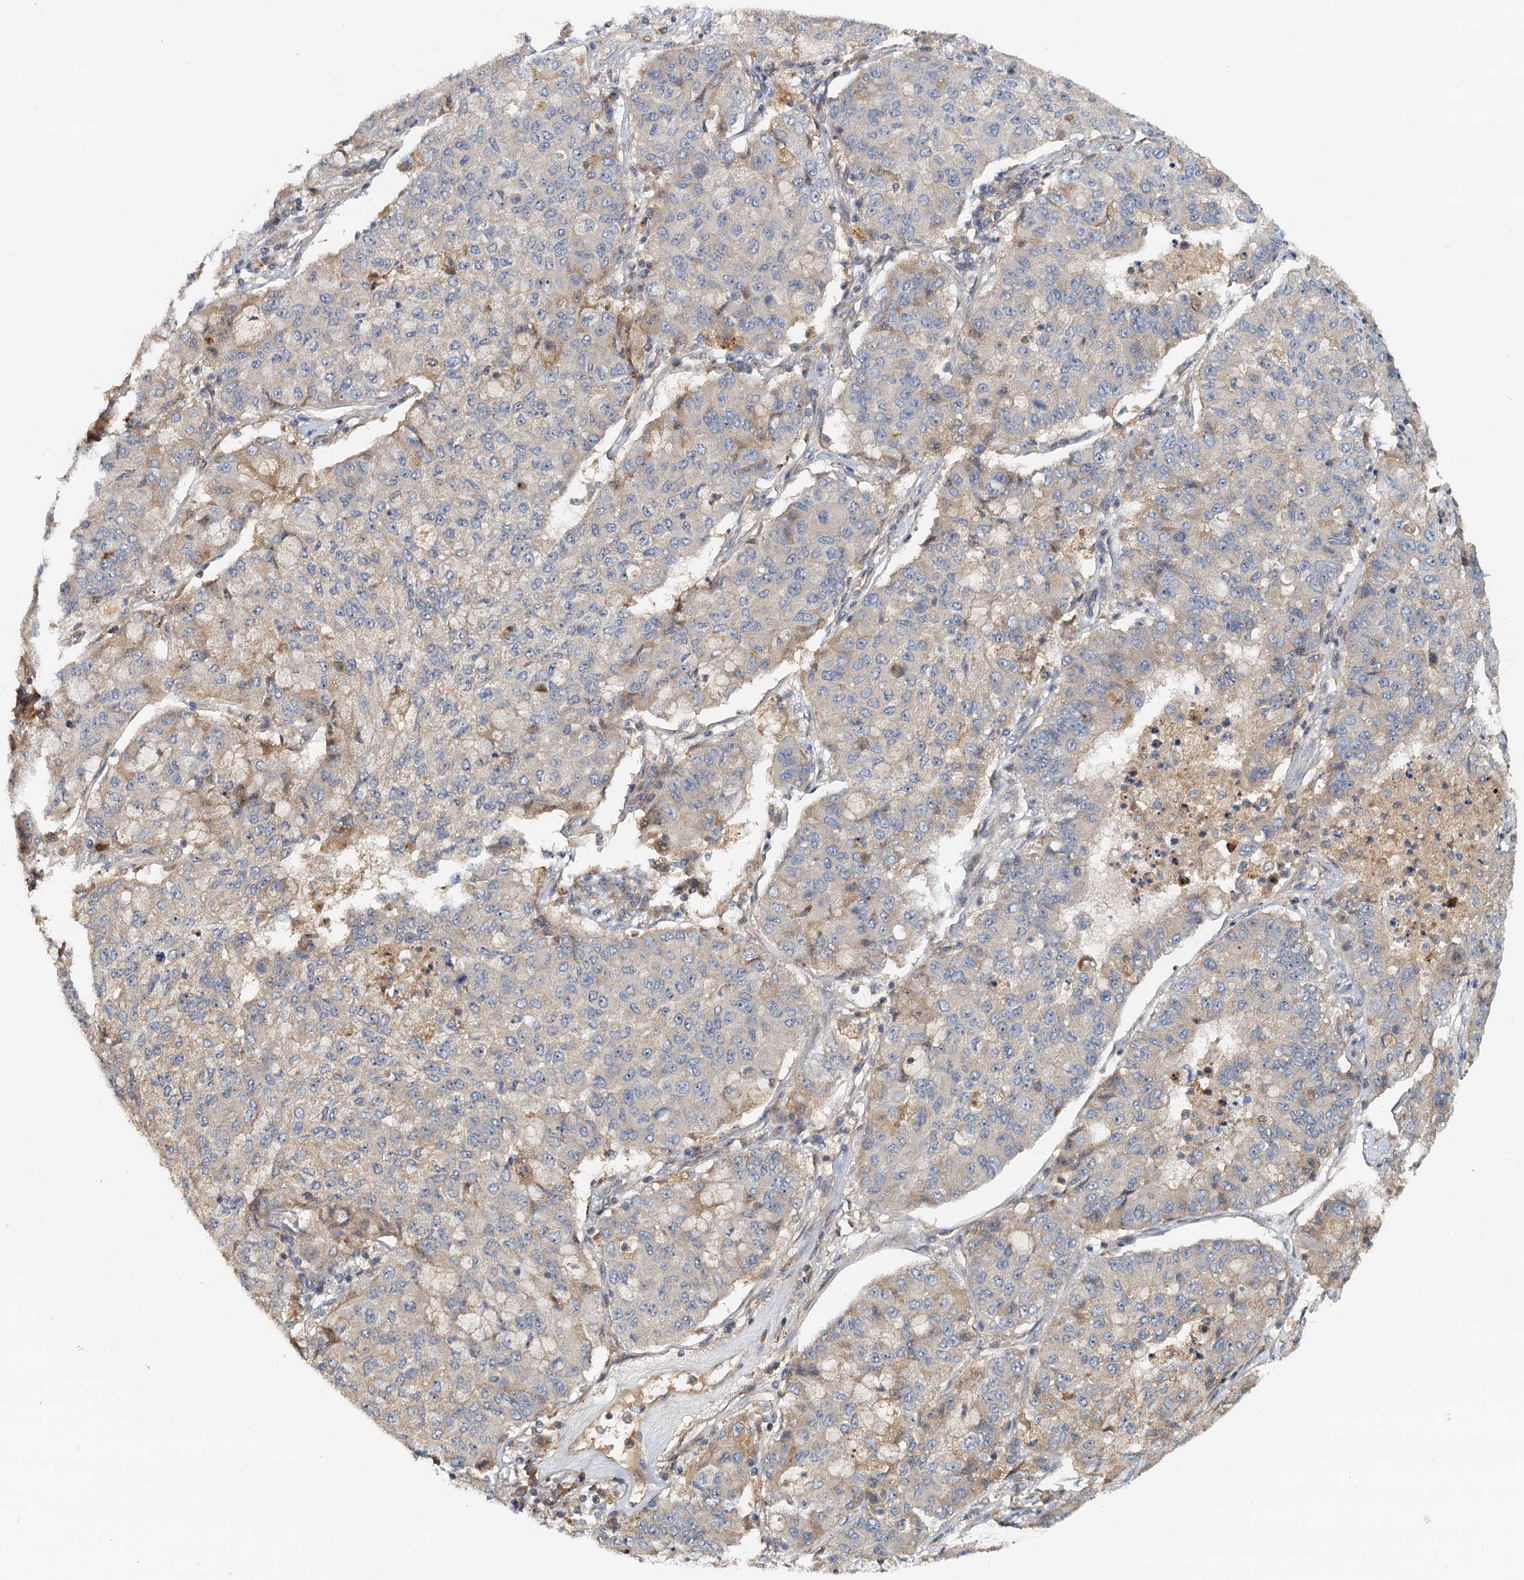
{"staining": {"intensity": "negative", "quantity": "none", "location": "none"}, "tissue": "lung cancer", "cell_type": "Tumor cells", "image_type": "cancer", "snomed": [{"axis": "morphology", "description": "Squamous cell carcinoma, NOS"}, {"axis": "topography", "description": "Lung"}], "caption": "Immunohistochemistry image of neoplastic tissue: lung squamous cell carcinoma stained with DAB (3,3'-diaminobenzidine) displays no significant protein expression in tumor cells. (Immunohistochemistry (ihc), brightfield microscopy, high magnification).", "gene": "TOLLIP", "patient": {"sex": "male", "age": 74}}